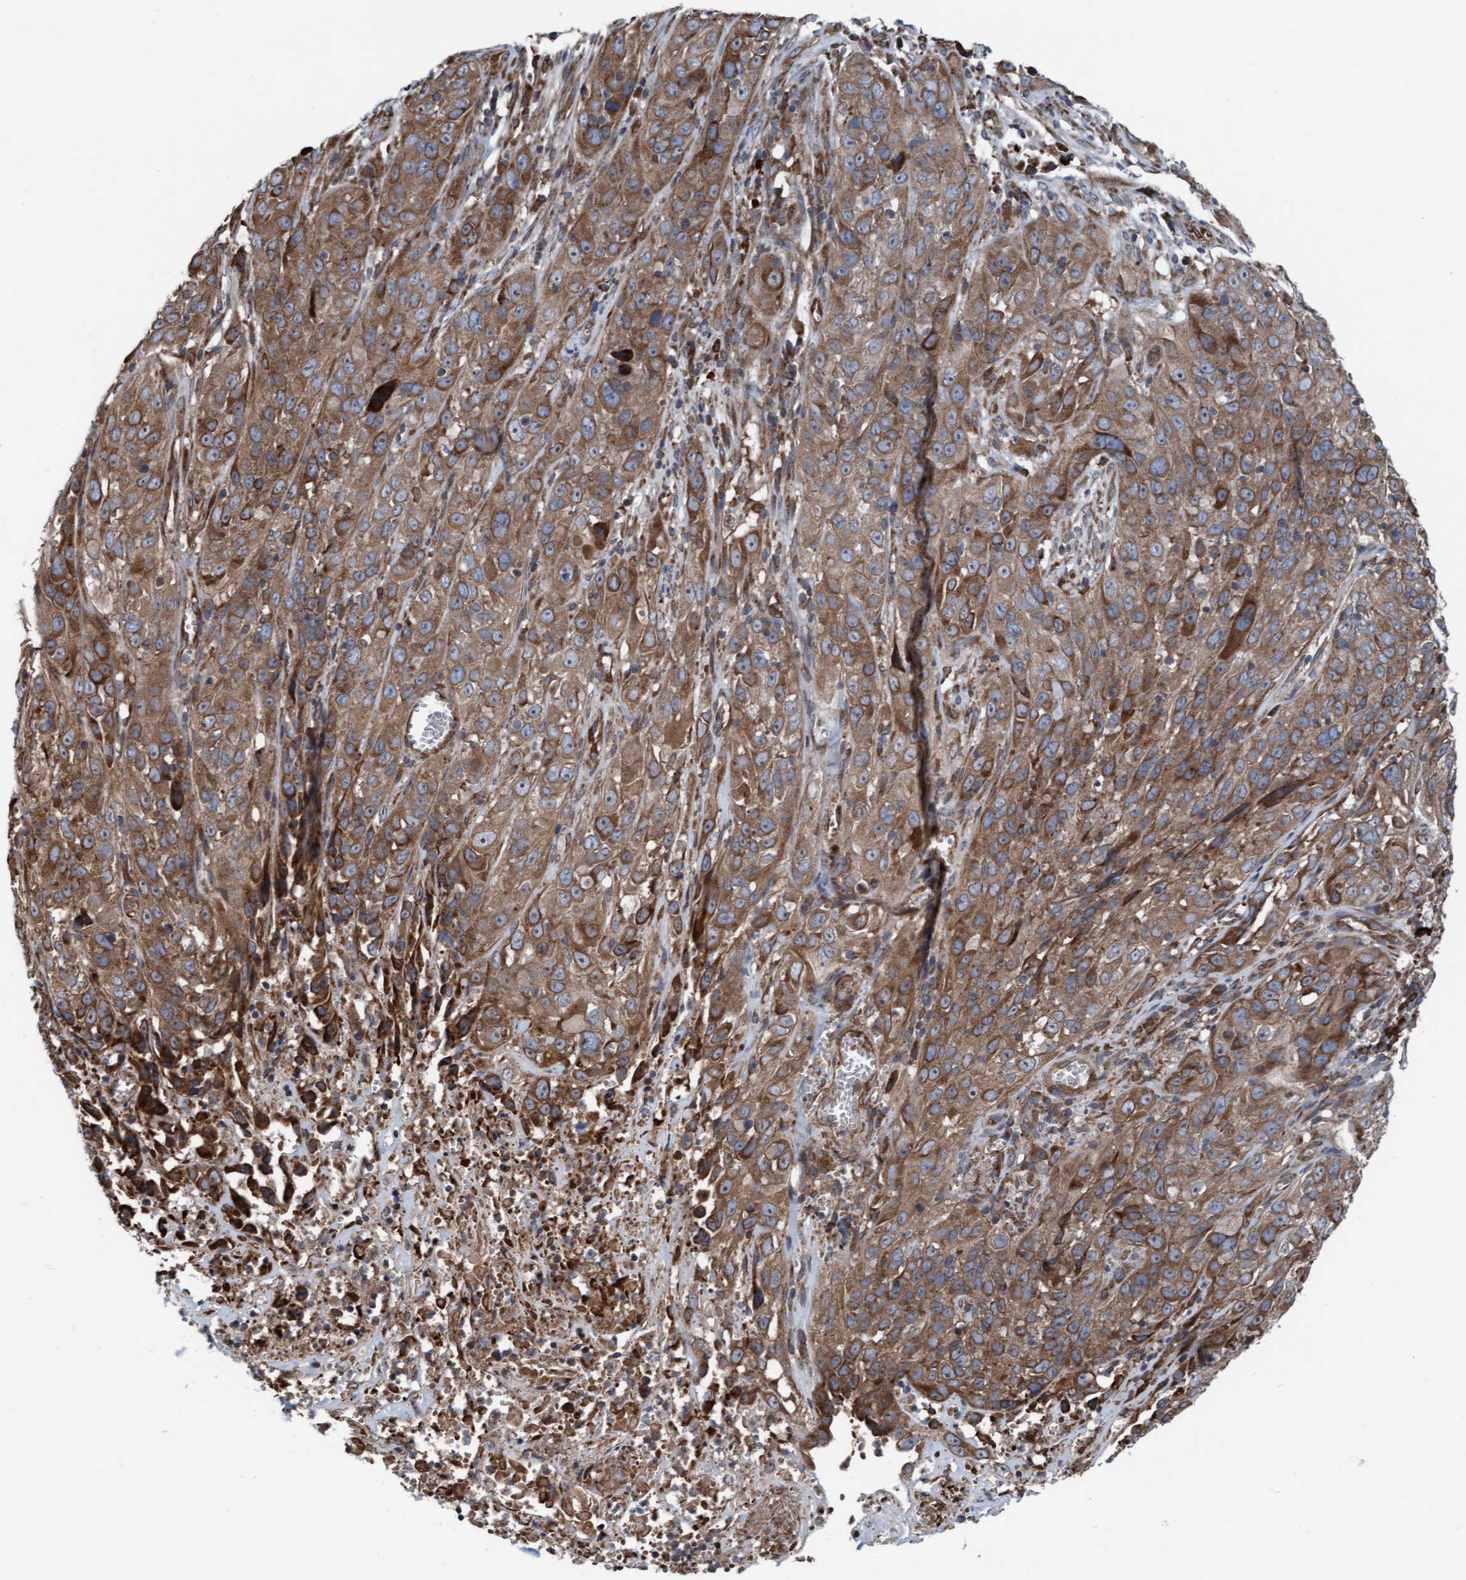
{"staining": {"intensity": "moderate", "quantity": ">75%", "location": "cytoplasmic/membranous"}, "tissue": "cervical cancer", "cell_type": "Tumor cells", "image_type": "cancer", "snomed": [{"axis": "morphology", "description": "Squamous cell carcinoma, NOS"}, {"axis": "topography", "description": "Cervix"}], "caption": "A medium amount of moderate cytoplasmic/membranous staining is present in approximately >75% of tumor cells in cervical cancer (squamous cell carcinoma) tissue.", "gene": "RAP1GAP2", "patient": {"sex": "female", "age": 32}}